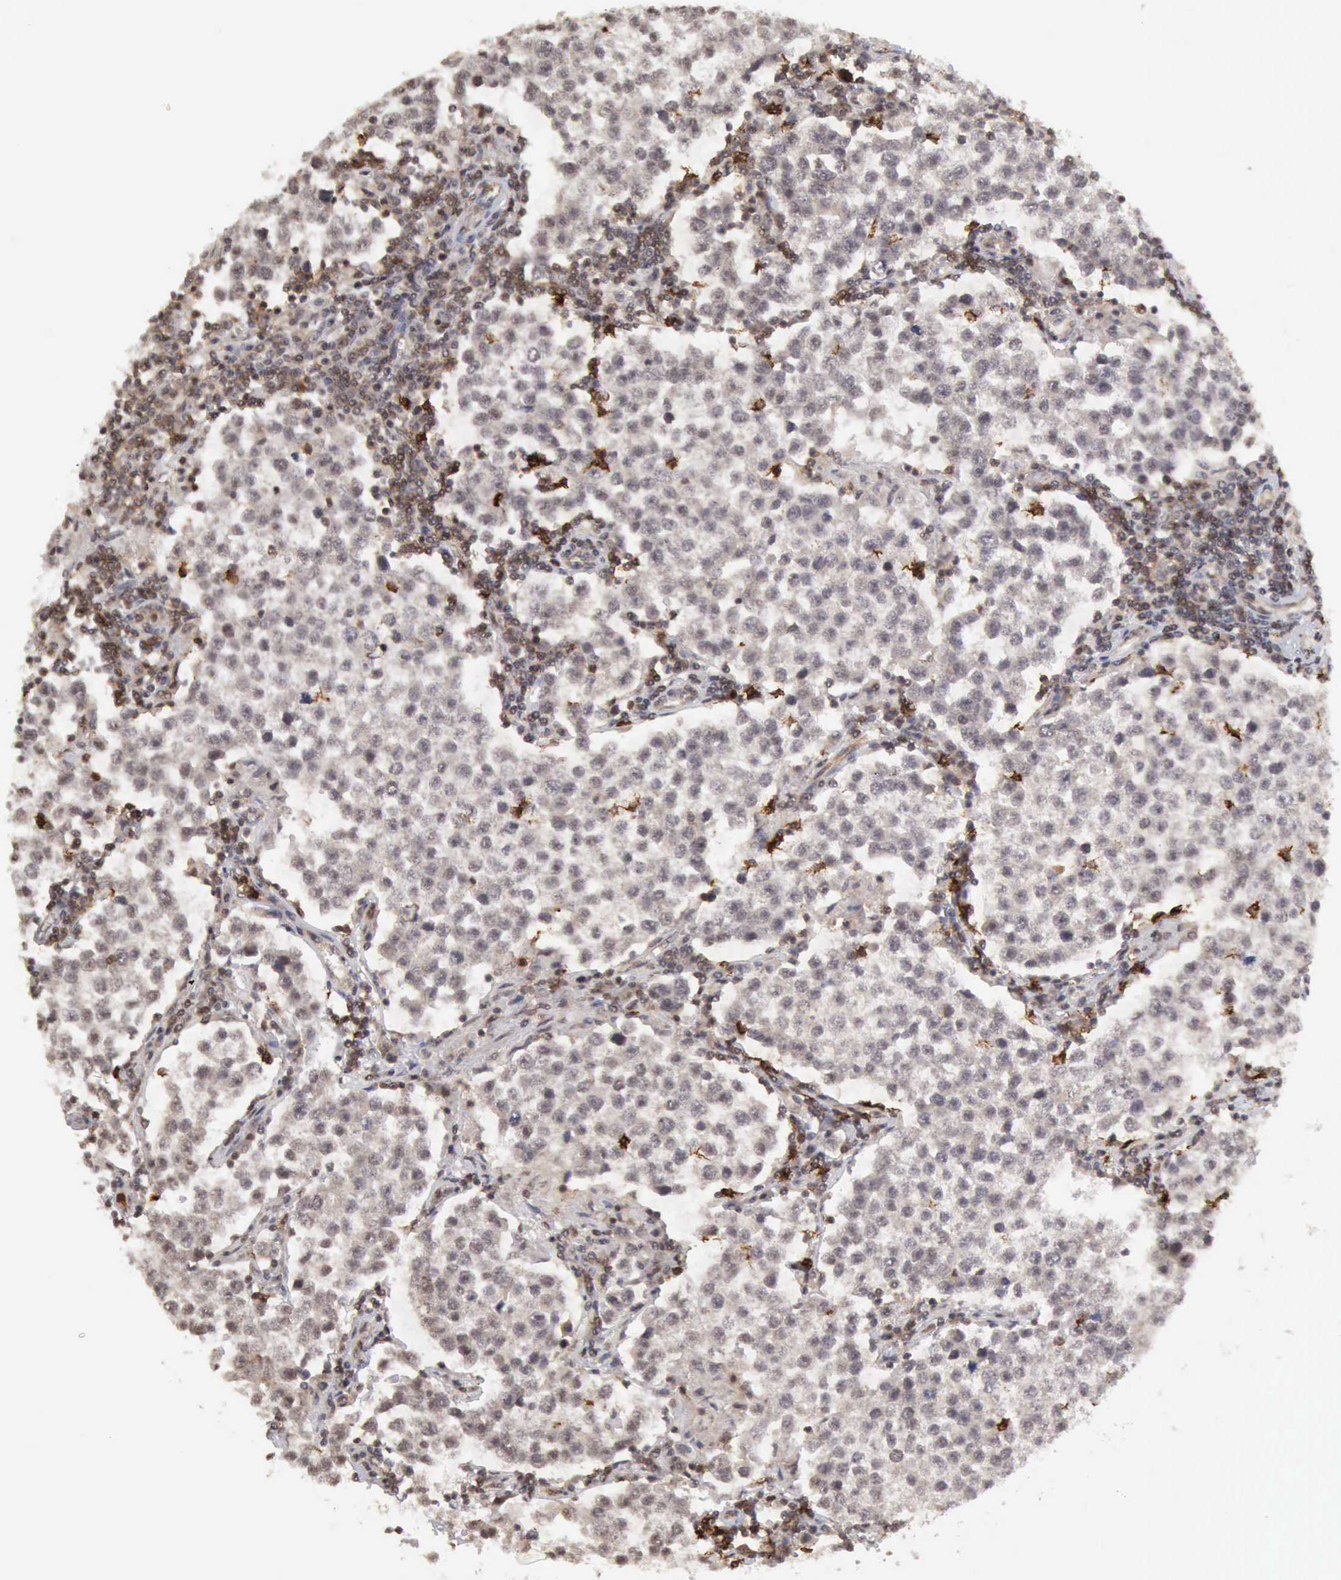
{"staining": {"intensity": "weak", "quantity": ">75%", "location": "cytoplasmic/membranous"}, "tissue": "testis cancer", "cell_type": "Tumor cells", "image_type": "cancer", "snomed": [{"axis": "morphology", "description": "Seminoma, NOS"}, {"axis": "topography", "description": "Testis"}], "caption": "A low amount of weak cytoplasmic/membranous positivity is appreciated in approximately >75% of tumor cells in testis cancer tissue. The protein of interest is stained brown, and the nuclei are stained in blue (DAB IHC with brightfield microscopy, high magnification).", "gene": "CDKN2A", "patient": {"sex": "male", "age": 36}}